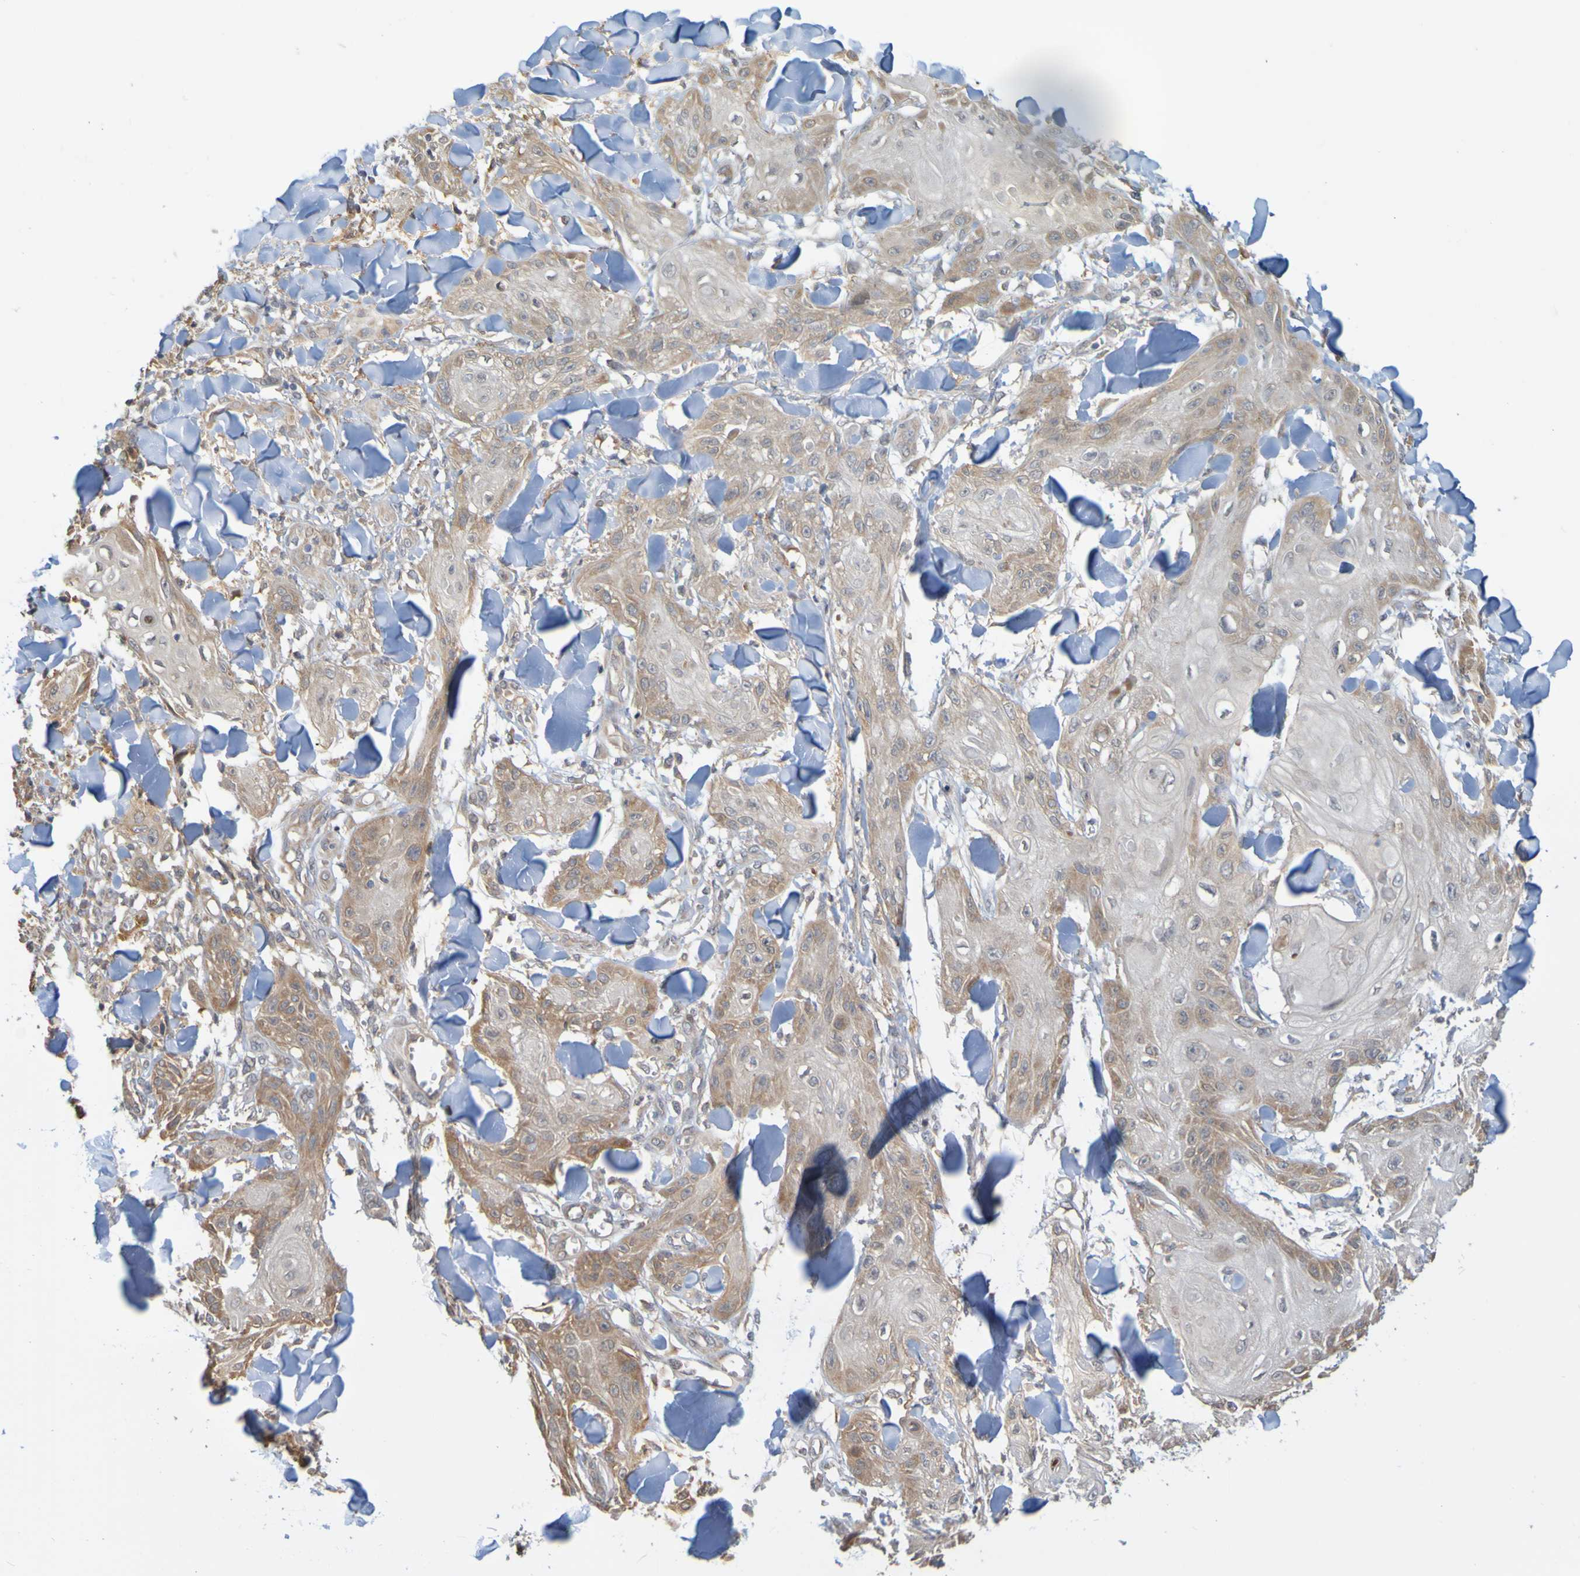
{"staining": {"intensity": "weak", "quantity": "25%-75%", "location": "cytoplasmic/membranous"}, "tissue": "skin cancer", "cell_type": "Tumor cells", "image_type": "cancer", "snomed": [{"axis": "morphology", "description": "Squamous cell carcinoma, NOS"}, {"axis": "topography", "description": "Skin"}], "caption": "Skin cancer (squamous cell carcinoma) stained for a protein (brown) shows weak cytoplasmic/membranous positive staining in approximately 25%-75% of tumor cells.", "gene": "NAV2", "patient": {"sex": "male", "age": 74}}